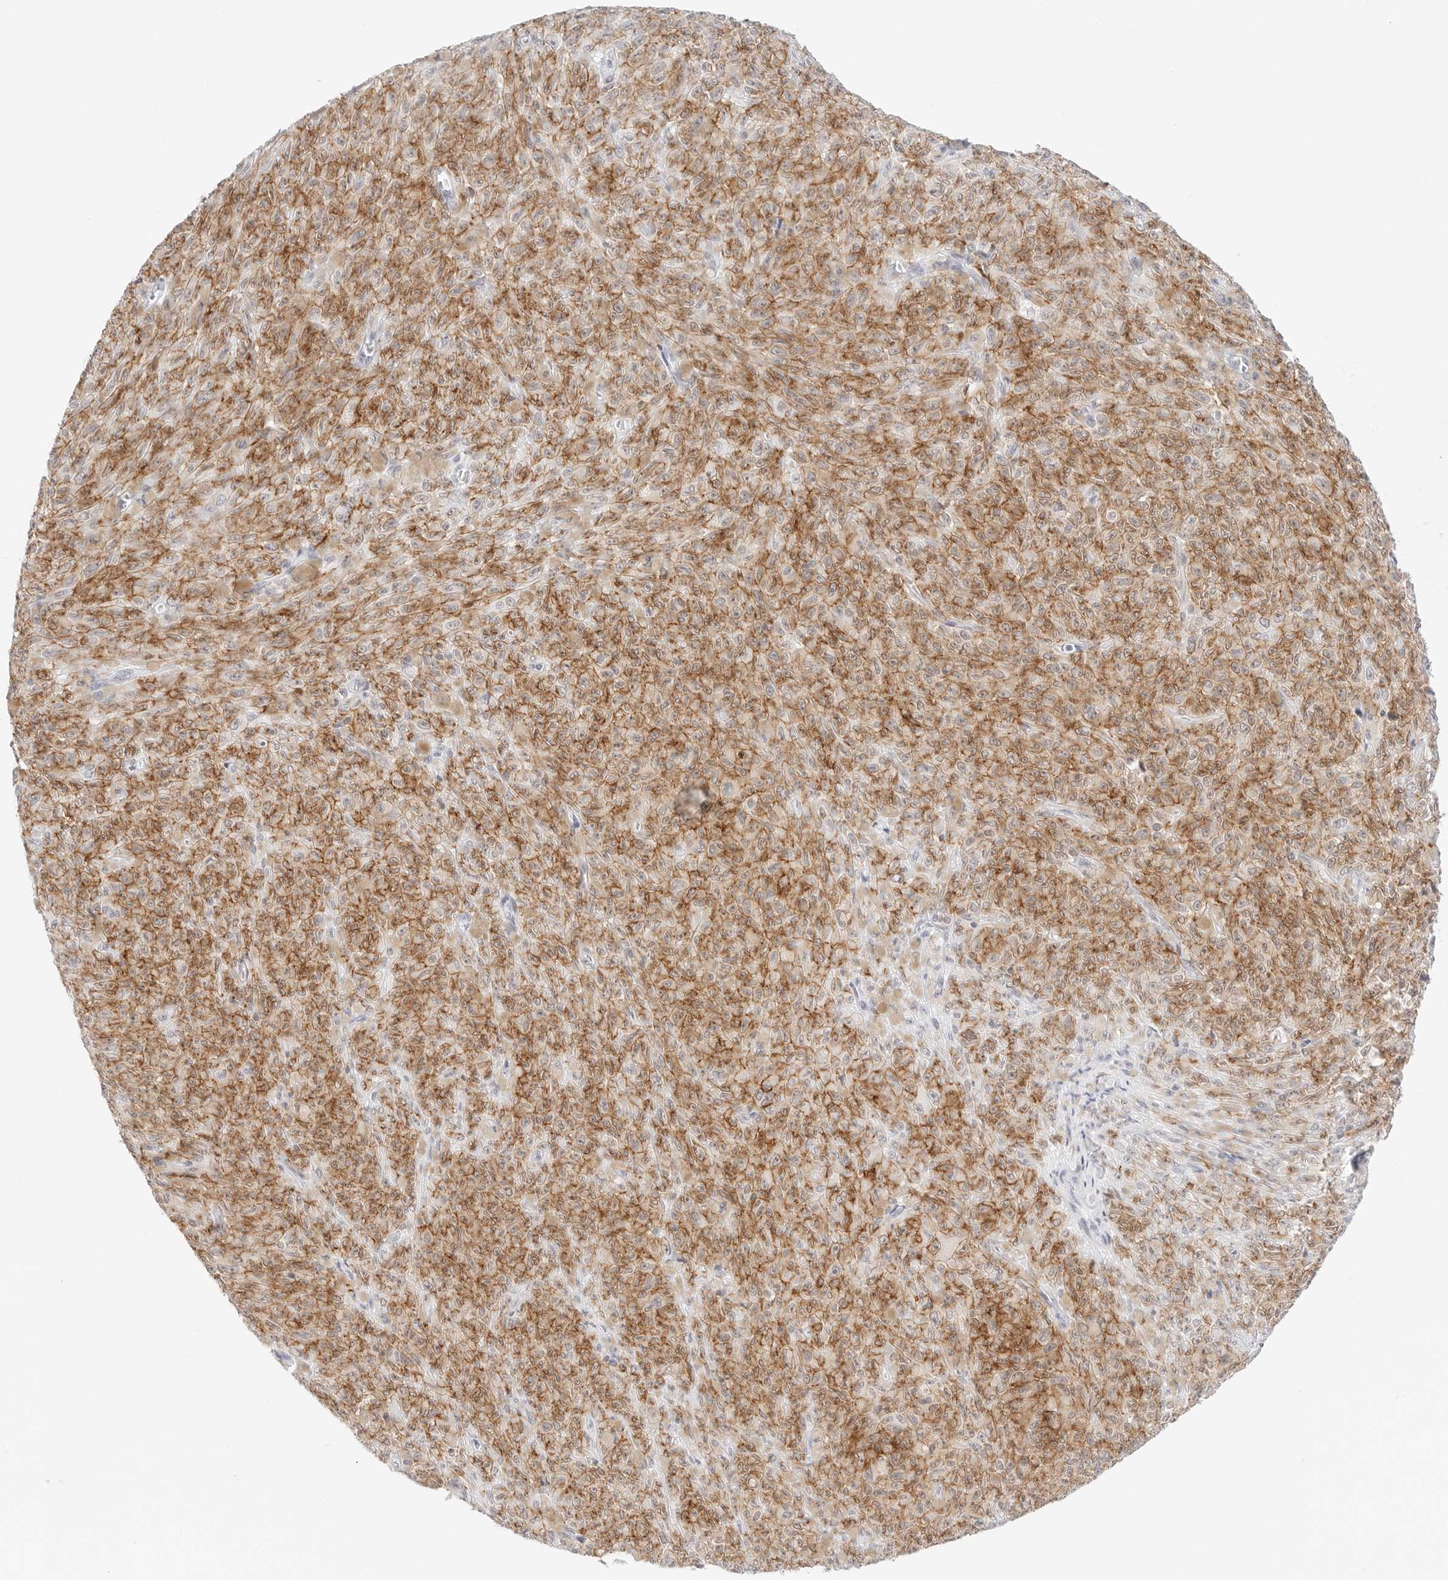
{"staining": {"intensity": "moderate", "quantity": ">75%", "location": "cytoplasmic/membranous"}, "tissue": "melanoma", "cell_type": "Tumor cells", "image_type": "cancer", "snomed": [{"axis": "morphology", "description": "Malignant melanoma, NOS"}, {"axis": "topography", "description": "Skin"}], "caption": "Malignant melanoma stained with a brown dye shows moderate cytoplasmic/membranous positive expression in approximately >75% of tumor cells.", "gene": "CDH1", "patient": {"sex": "female", "age": 82}}